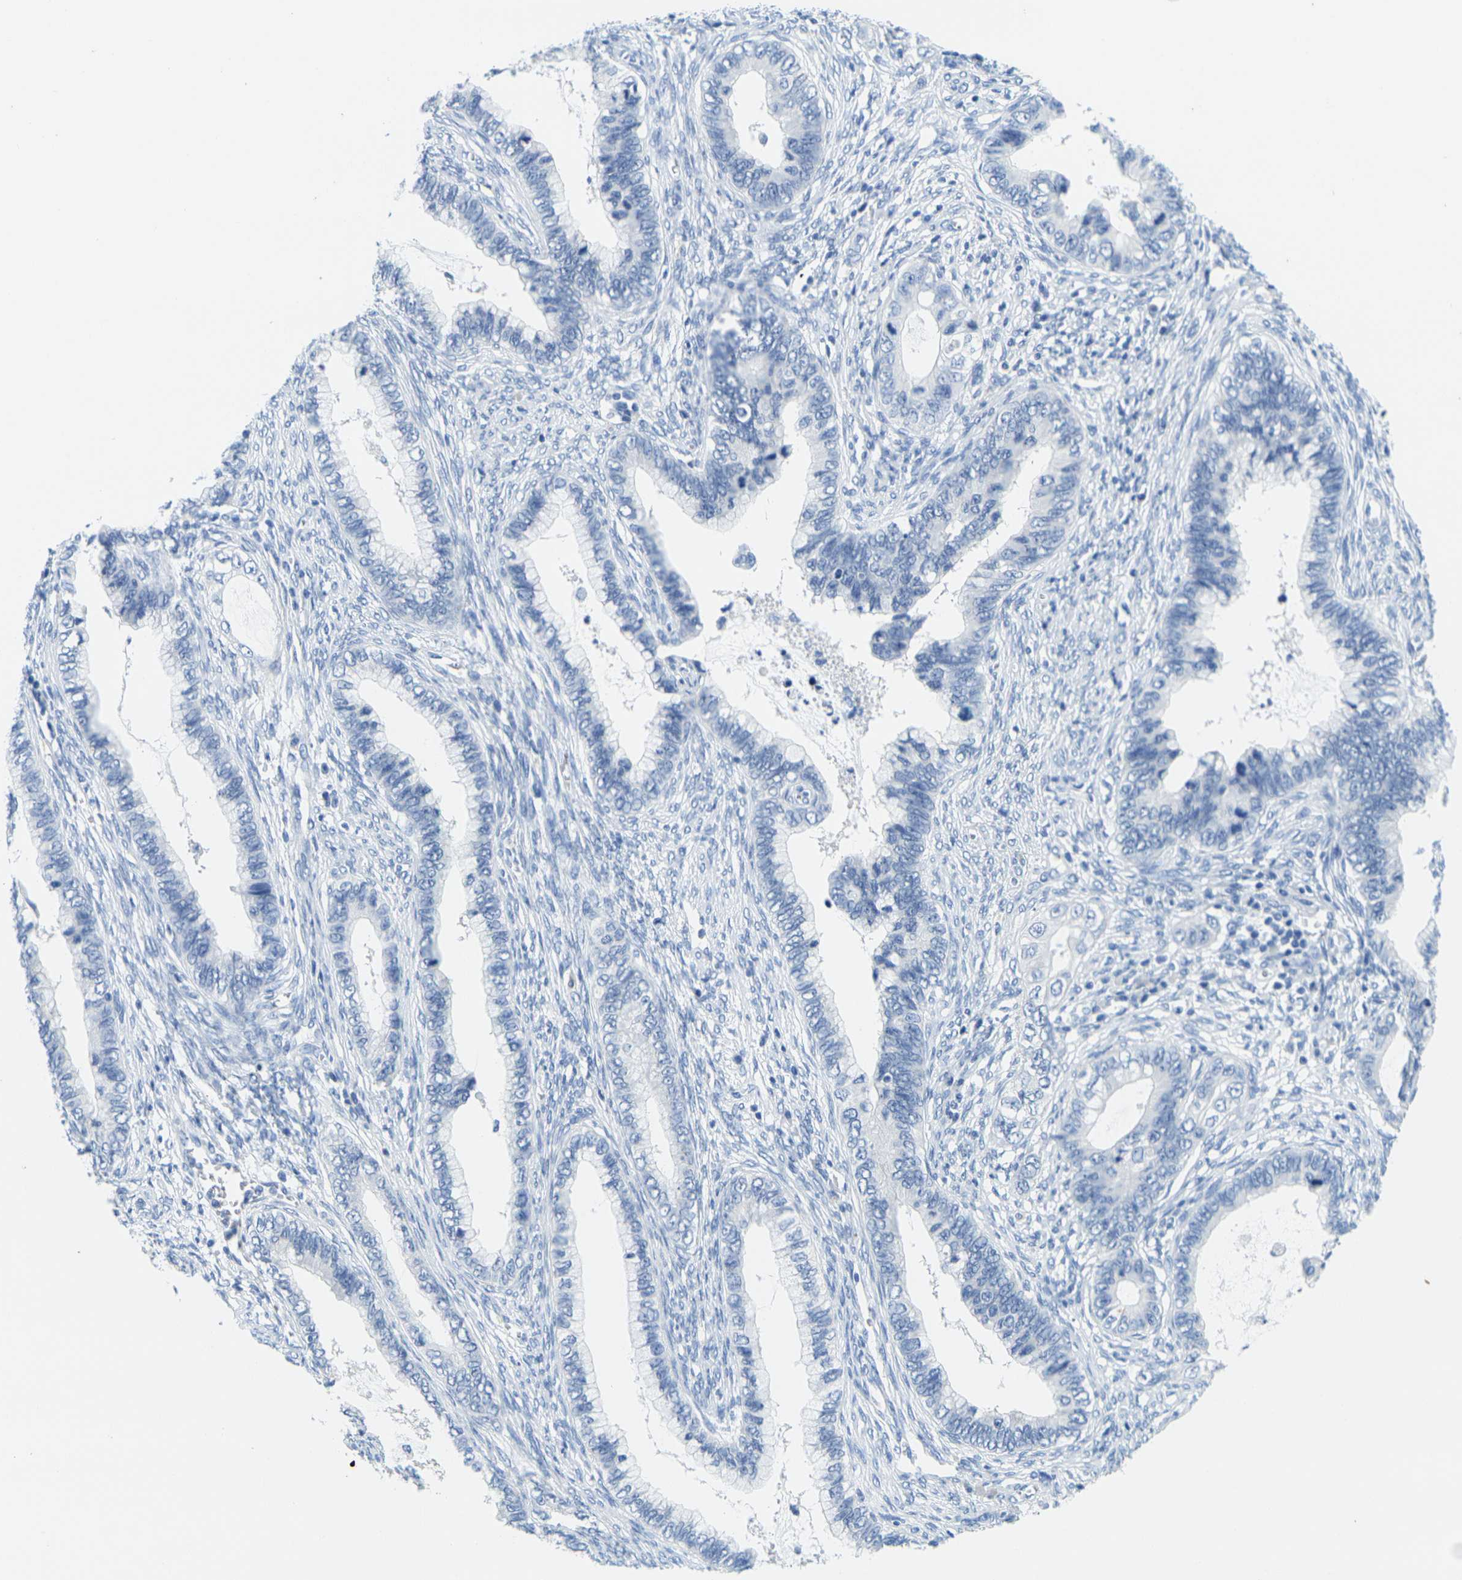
{"staining": {"intensity": "negative", "quantity": "none", "location": "none"}, "tissue": "cervical cancer", "cell_type": "Tumor cells", "image_type": "cancer", "snomed": [{"axis": "morphology", "description": "Adenocarcinoma, NOS"}, {"axis": "topography", "description": "Cervix"}], "caption": "DAB (3,3'-diaminobenzidine) immunohistochemical staining of human cervical adenocarcinoma demonstrates no significant staining in tumor cells.", "gene": "FAM3D", "patient": {"sex": "female", "age": 44}}